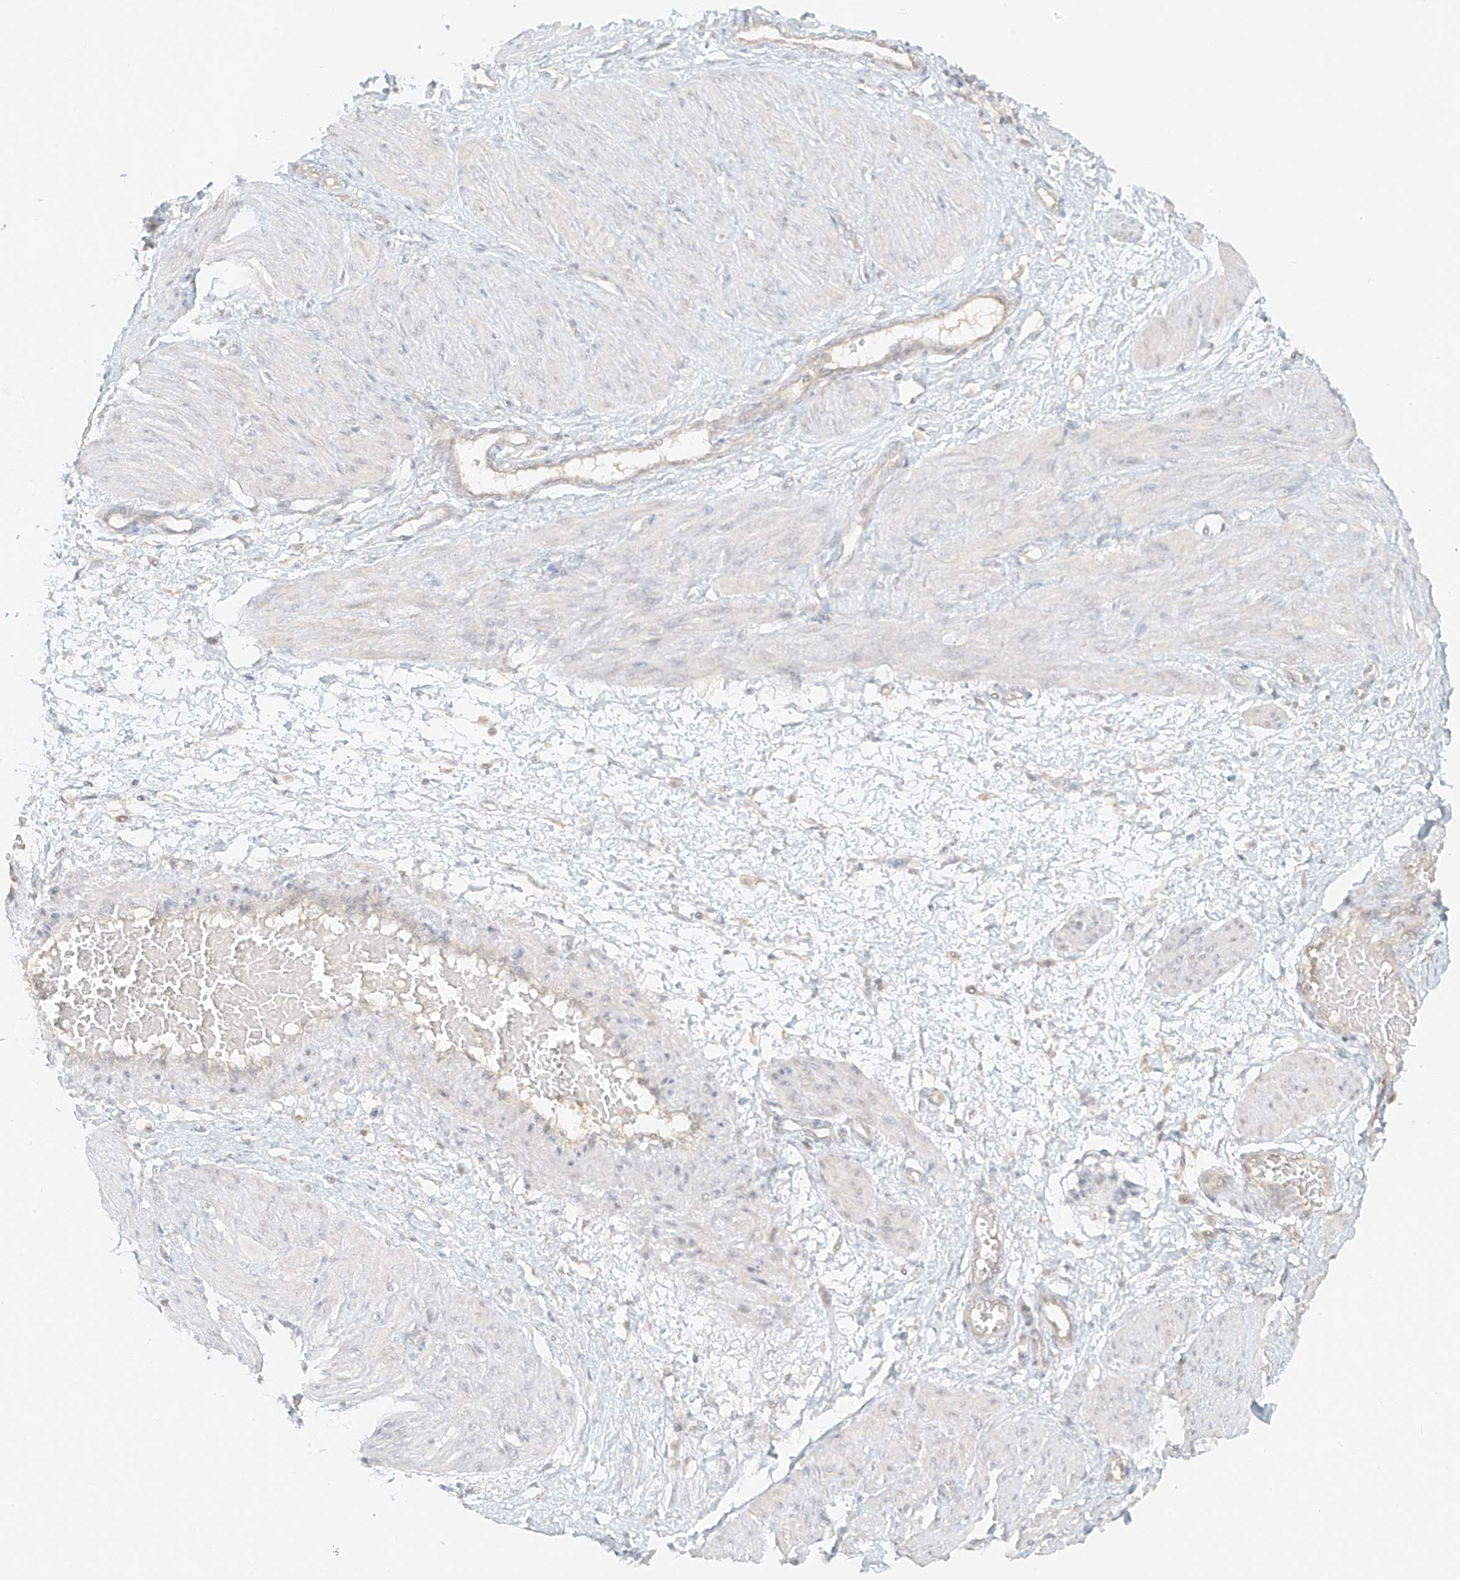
{"staining": {"intensity": "negative", "quantity": "none", "location": "none"}, "tissue": "smooth muscle", "cell_type": "Smooth muscle cells", "image_type": "normal", "snomed": [{"axis": "morphology", "description": "Normal tissue, NOS"}, {"axis": "topography", "description": "Endometrium"}], "caption": "Immunohistochemical staining of unremarkable human smooth muscle exhibits no significant expression in smooth muscle cells. Nuclei are stained in blue.", "gene": "LIPT1", "patient": {"sex": "female", "age": 33}}